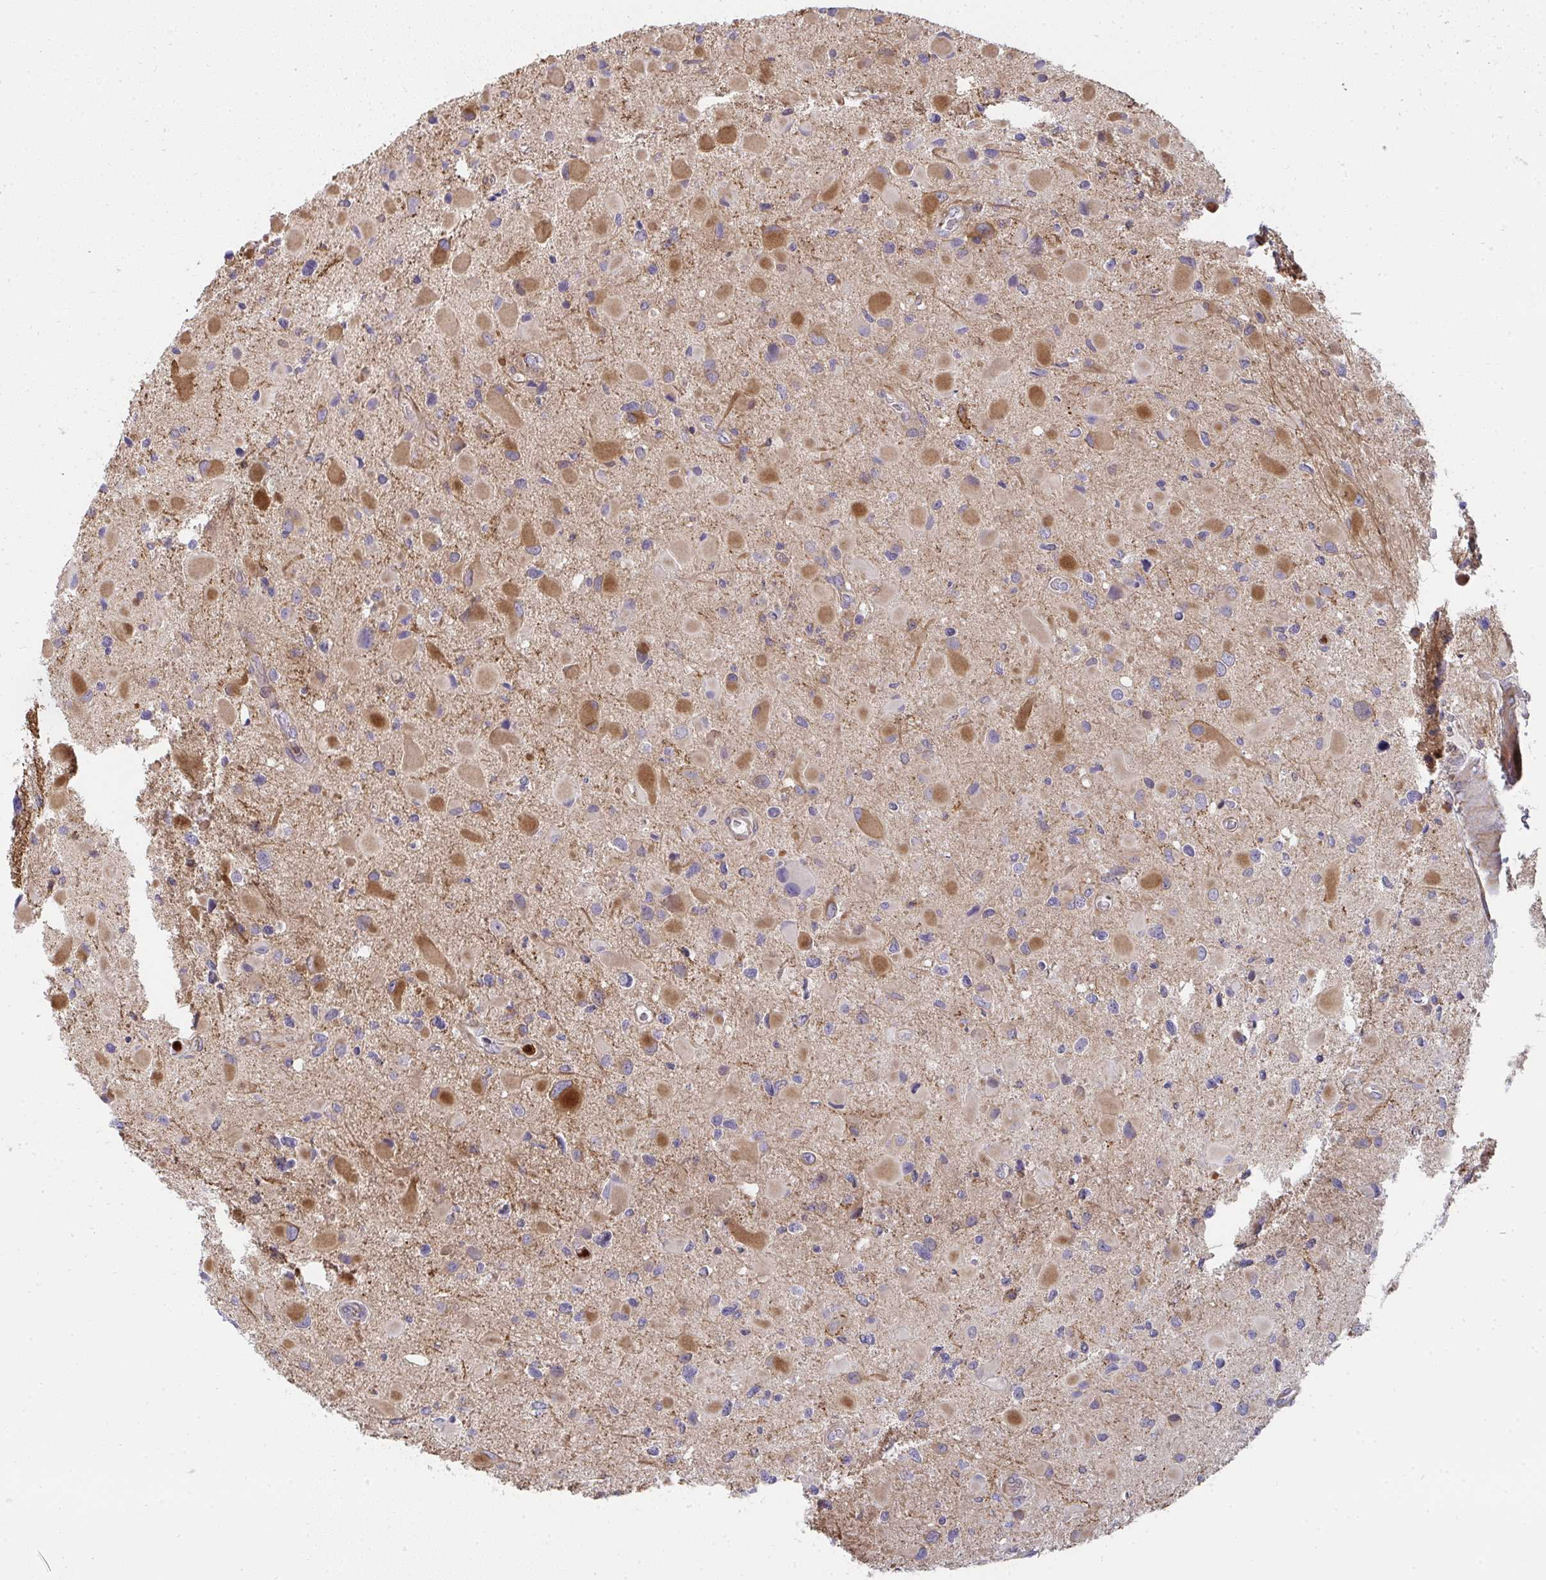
{"staining": {"intensity": "negative", "quantity": "none", "location": "none"}, "tissue": "glioma", "cell_type": "Tumor cells", "image_type": "cancer", "snomed": [{"axis": "morphology", "description": "Glioma, malignant, Low grade"}, {"axis": "topography", "description": "Brain"}], "caption": "An immunohistochemistry photomicrograph of glioma is shown. There is no staining in tumor cells of glioma.", "gene": "CSF3R", "patient": {"sex": "female", "age": 32}}